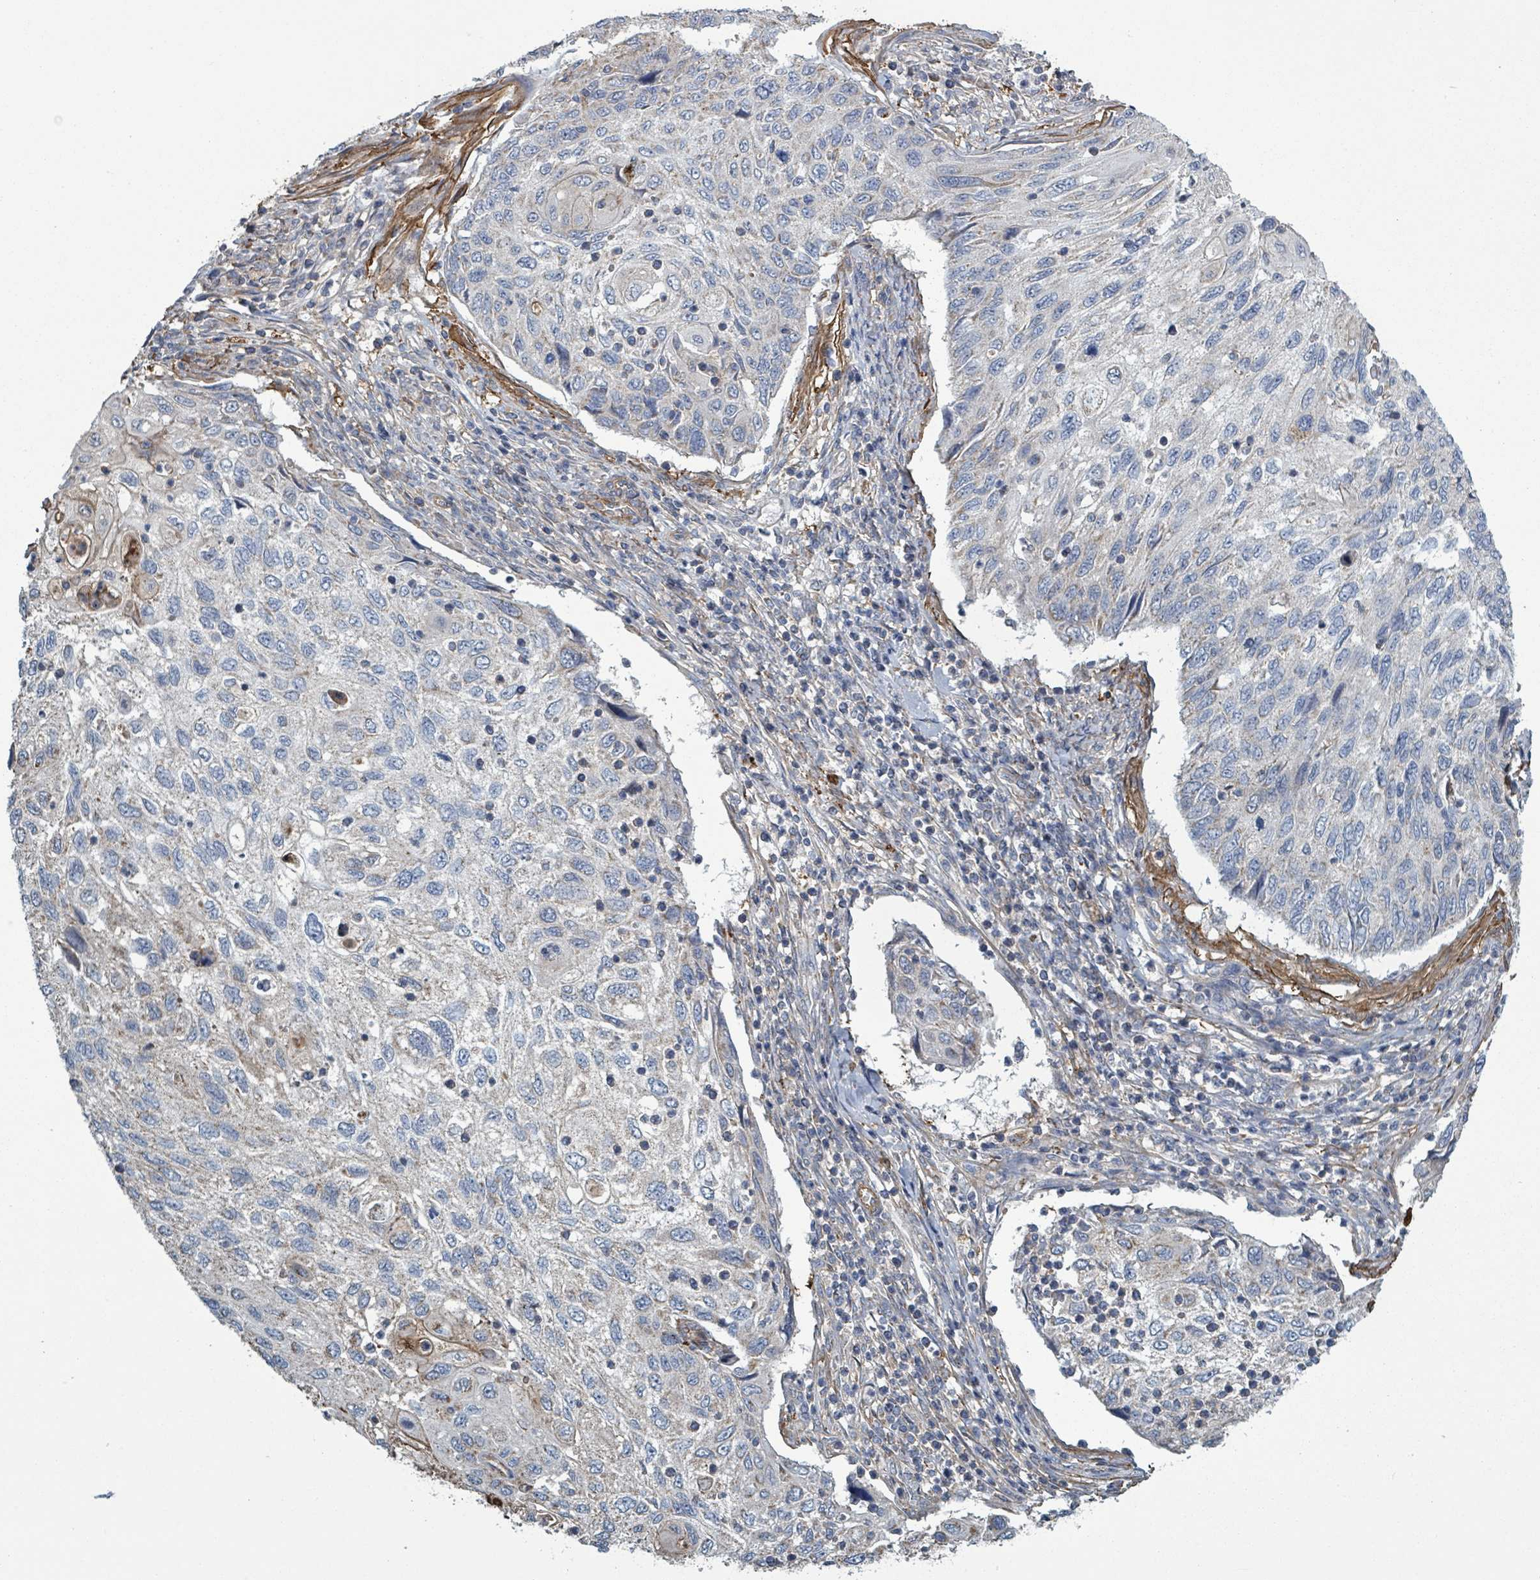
{"staining": {"intensity": "negative", "quantity": "none", "location": "none"}, "tissue": "cervical cancer", "cell_type": "Tumor cells", "image_type": "cancer", "snomed": [{"axis": "morphology", "description": "Squamous cell carcinoma, NOS"}, {"axis": "topography", "description": "Cervix"}], "caption": "High power microscopy image of an IHC micrograph of cervical cancer, revealing no significant staining in tumor cells. (DAB (3,3'-diaminobenzidine) IHC visualized using brightfield microscopy, high magnification).", "gene": "ADCK1", "patient": {"sex": "female", "age": 70}}